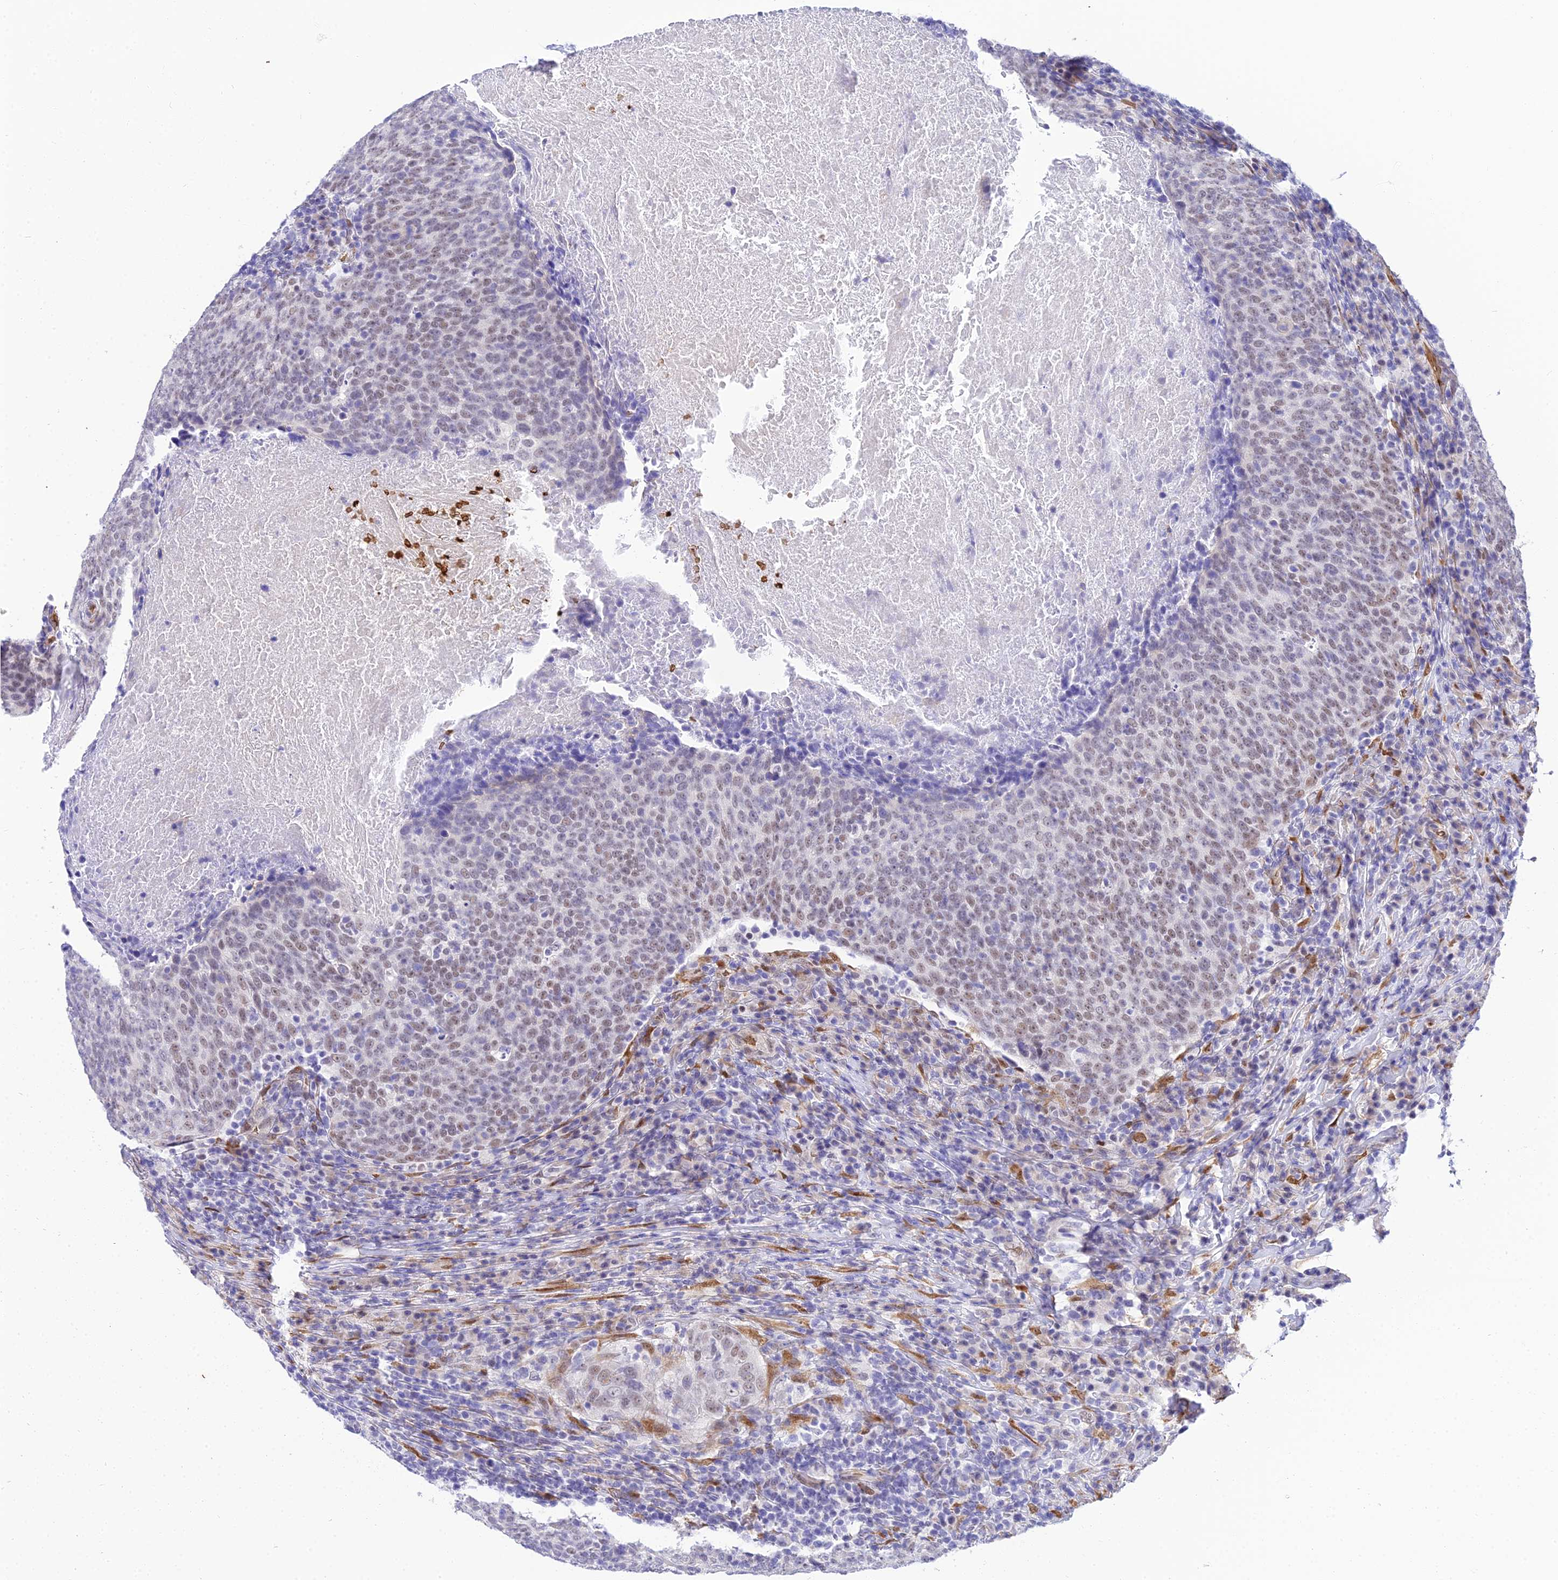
{"staining": {"intensity": "weak", "quantity": "<25%", "location": "nuclear"}, "tissue": "head and neck cancer", "cell_type": "Tumor cells", "image_type": "cancer", "snomed": [{"axis": "morphology", "description": "Squamous cell carcinoma, NOS"}, {"axis": "morphology", "description": "Squamous cell carcinoma, metastatic, NOS"}, {"axis": "topography", "description": "Lymph node"}, {"axis": "topography", "description": "Head-Neck"}], "caption": "Immunohistochemistry micrograph of neoplastic tissue: human head and neck metastatic squamous cell carcinoma stained with DAB displays no significant protein expression in tumor cells.", "gene": "BCL9", "patient": {"sex": "male", "age": 62}}